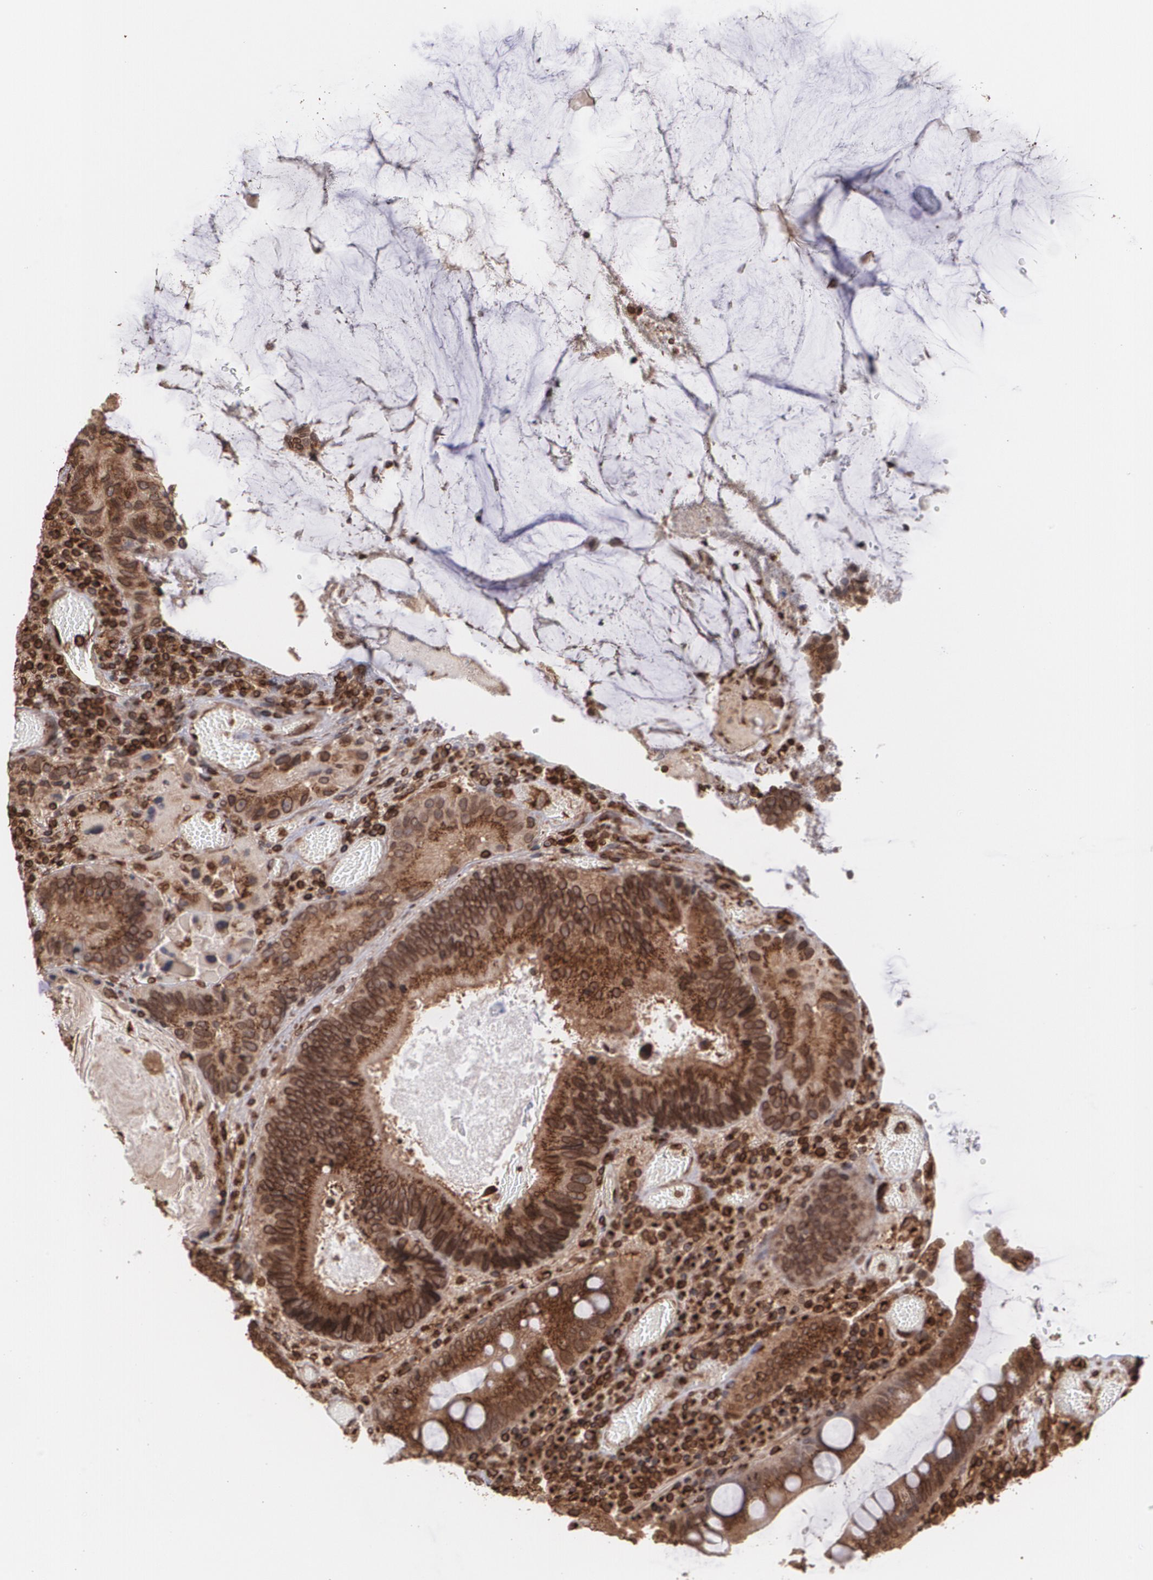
{"staining": {"intensity": "strong", "quantity": ">75%", "location": "cytoplasmic/membranous"}, "tissue": "colorectal cancer", "cell_type": "Tumor cells", "image_type": "cancer", "snomed": [{"axis": "morphology", "description": "Normal tissue, NOS"}, {"axis": "morphology", "description": "Adenocarcinoma, NOS"}, {"axis": "topography", "description": "Colon"}], "caption": "IHC of adenocarcinoma (colorectal) demonstrates high levels of strong cytoplasmic/membranous staining in approximately >75% of tumor cells. (brown staining indicates protein expression, while blue staining denotes nuclei).", "gene": "TRIP11", "patient": {"sex": "female", "age": 78}}